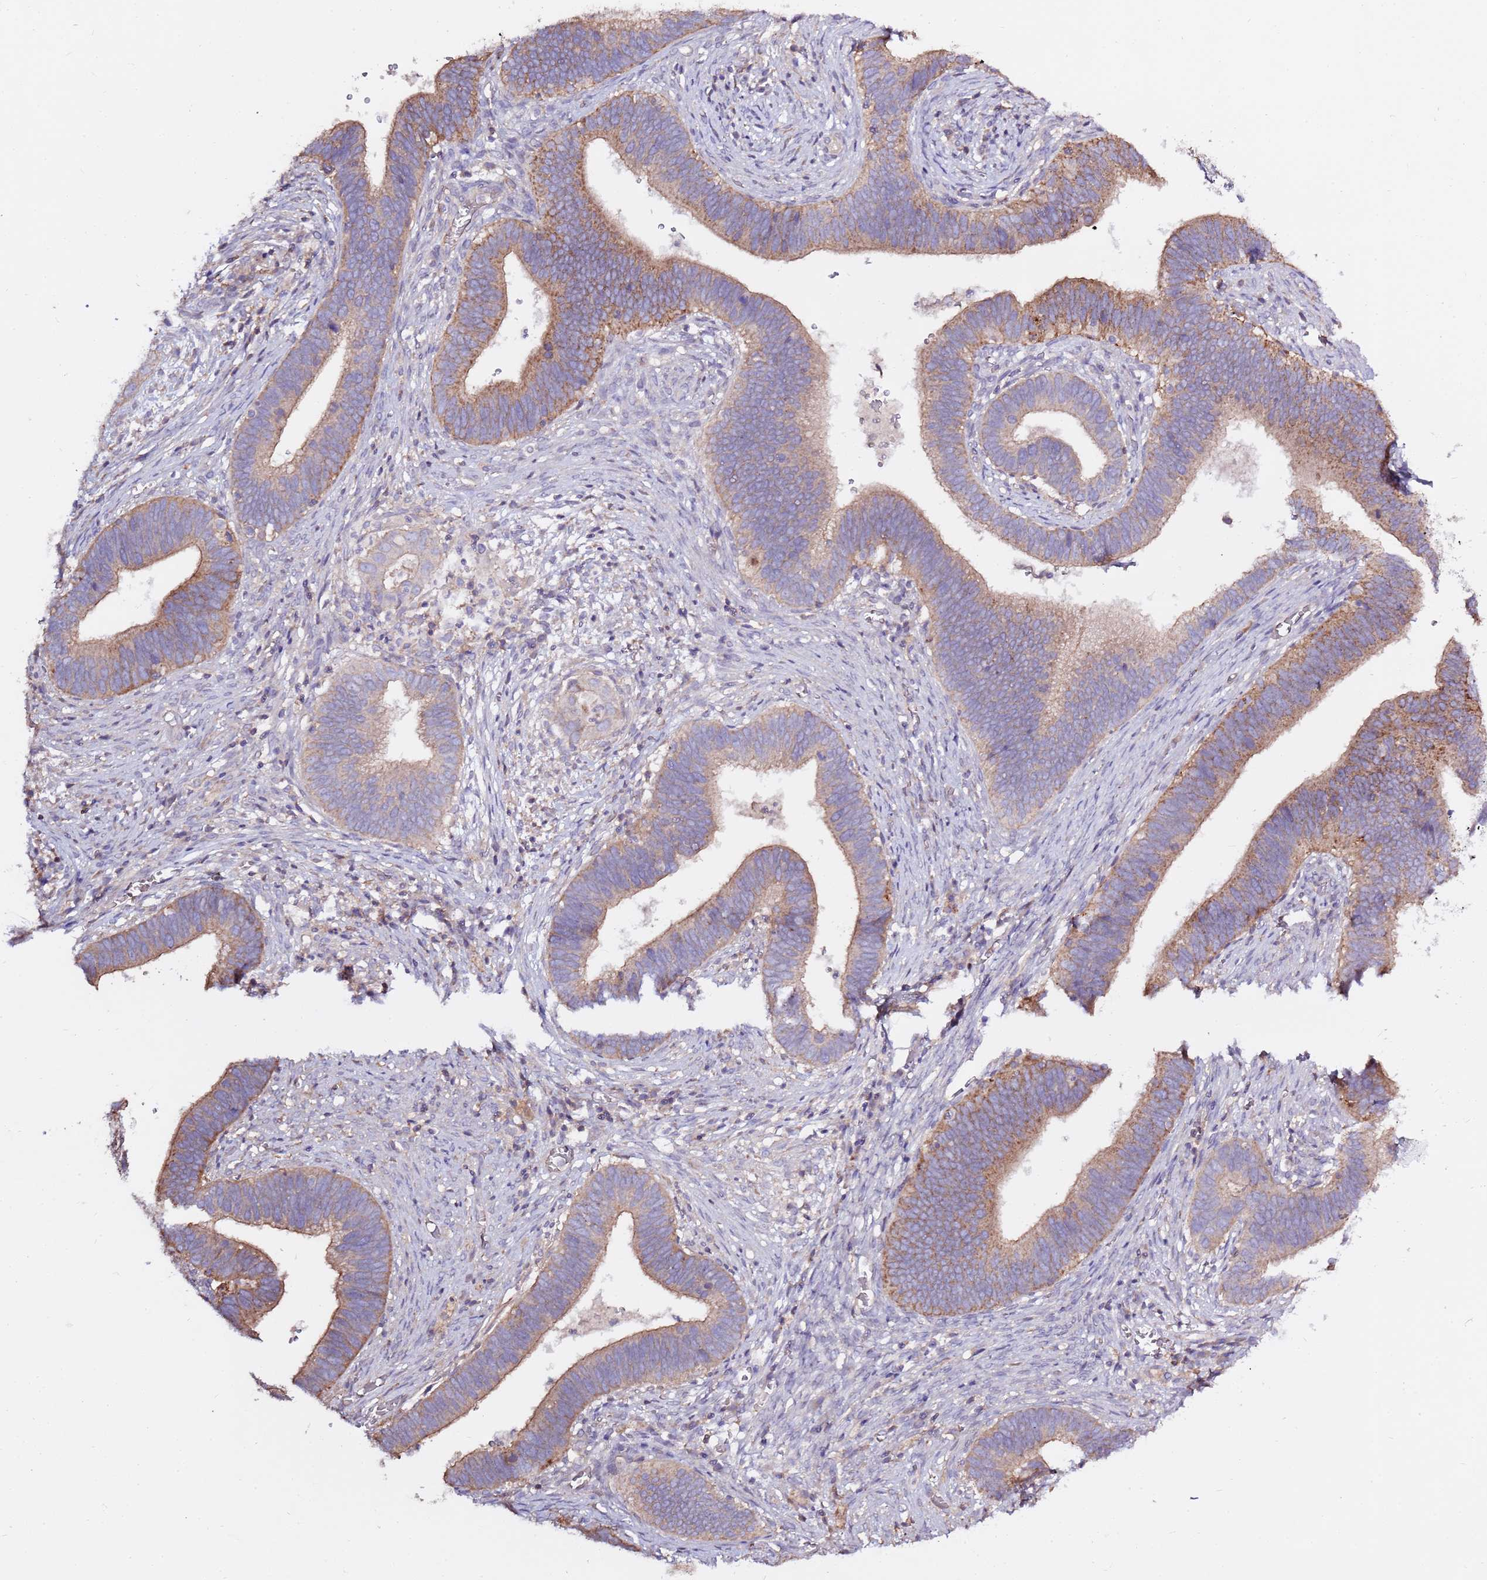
{"staining": {"intensity": "moderate", "quantity": "25%-75%", "location": "cytoplasmic/membranous"}, "tissue": "cervical cancer", "cell_type": "Tumor cells", "image_type": "cancer", "snomed": [{"axis": "morphology", "description": "Adenocarcinoma, NOS"}, {"axis": "topography", "description": "Cervix"}], "caption": "Immunohistochemistry (IHC) micrograph of neoplastic tissue: human adenocarcinoma (cervical) stained using IHC exhibits medium levels of moderate protein expression localized specifically in the cytoplasmic/membranous of tumor cells, appearing as a cytoplasmic/membranous brown color.", "gene": "EVA1B", "patient": {"sex": "female", "age": 42}}